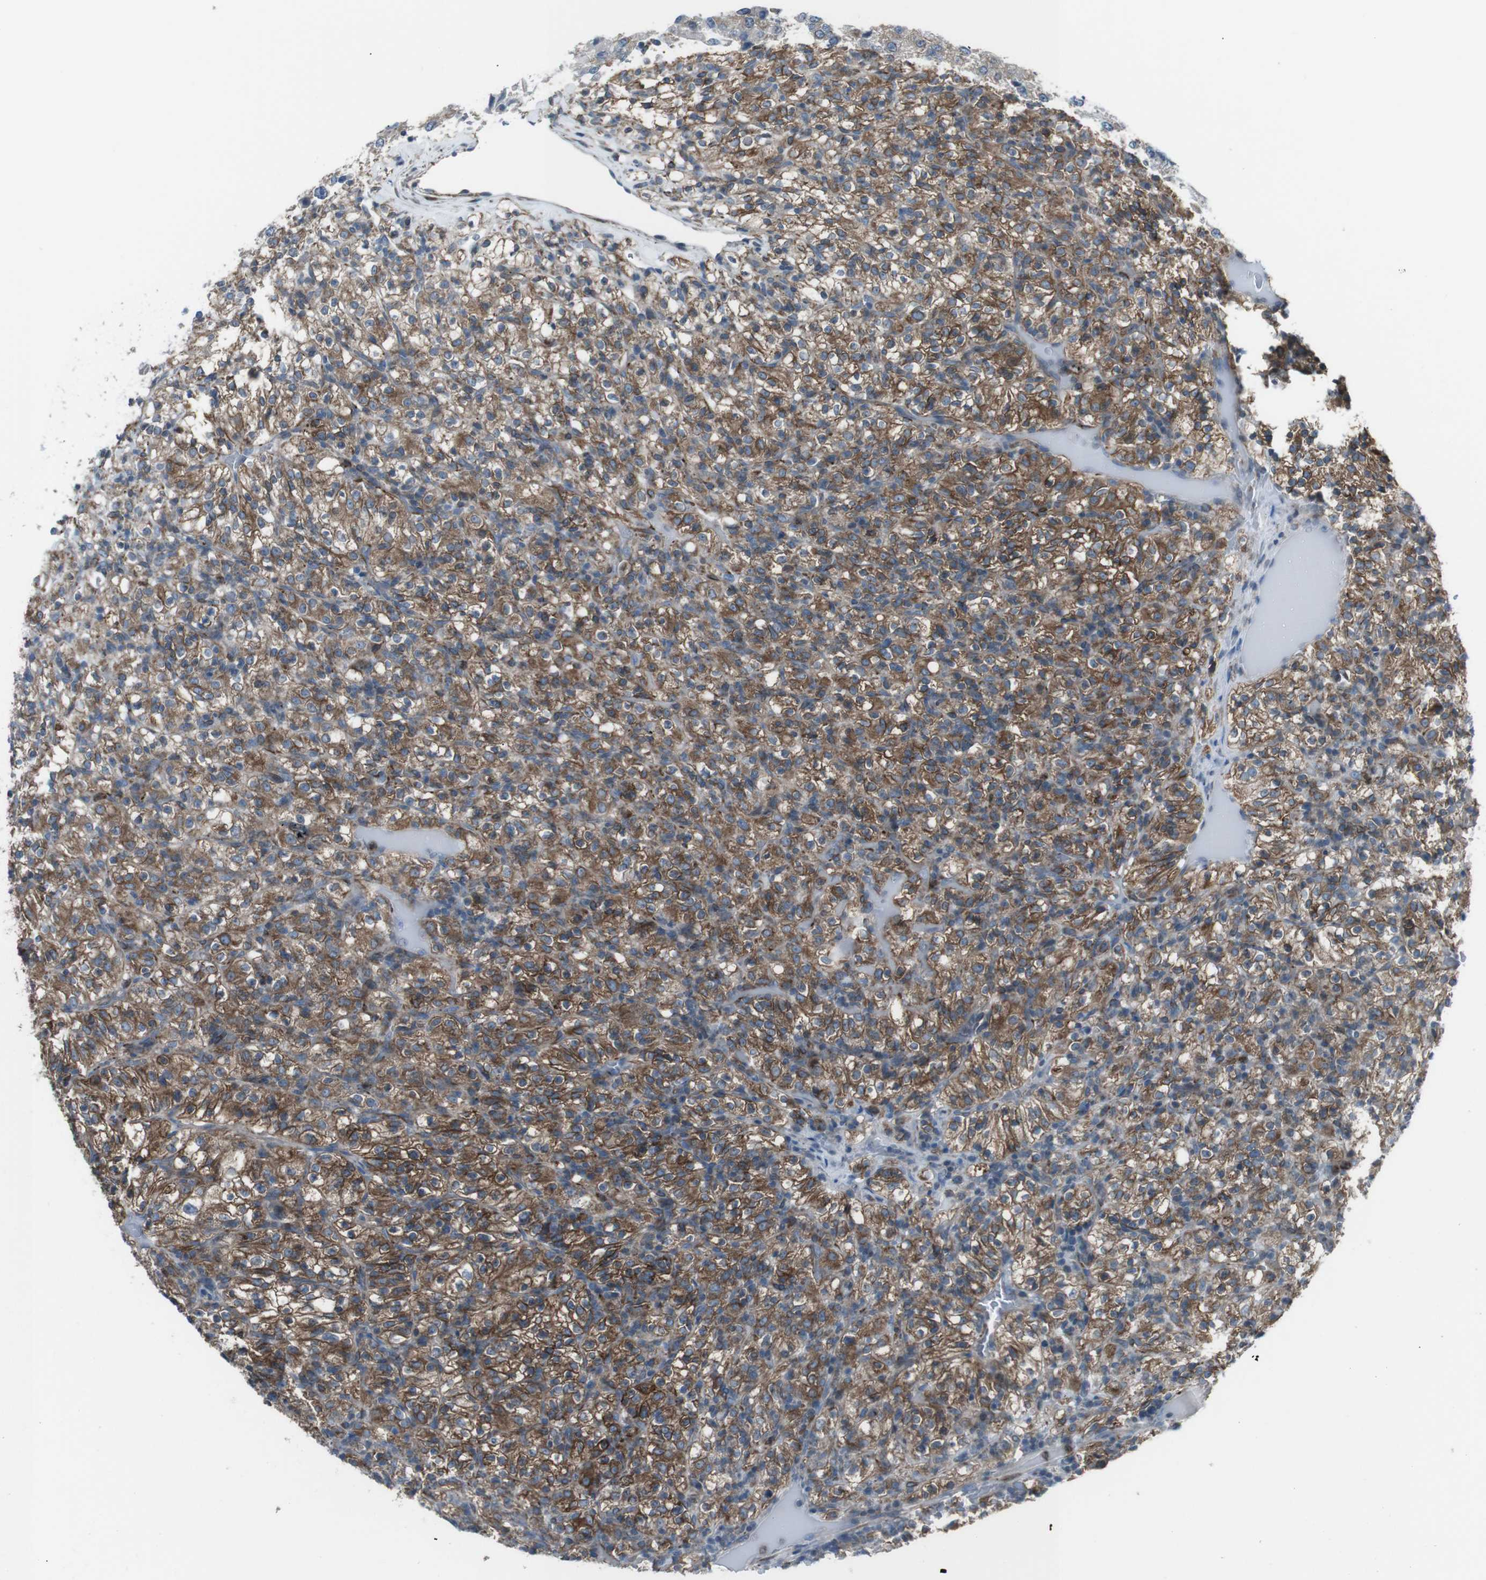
{"staining": {"intensity": "moderate", "quantity": ">75%", "location": "cytoplasmic/membranous"}, "tissue": "renal cancer", "cell_type": "Tumor cells", "image_type": "cancer", "snomed": [{"axis": "morphology", "description": "Normal tissue, NOS"}, {"axis": "morphology", "description": "Adenocarcinoma, NOS"}, {"axis": "topography", "description": "Kidney"}], "caption": "About >75% of tumor cells in renal cancer (adenocarcinoma) exhibit moderate cytoplasmic/membranous protein expression as visualized by brown immunohistochemical staining.", "gene": "LNPK", "patient": {"sex": "female", "age": 72}}